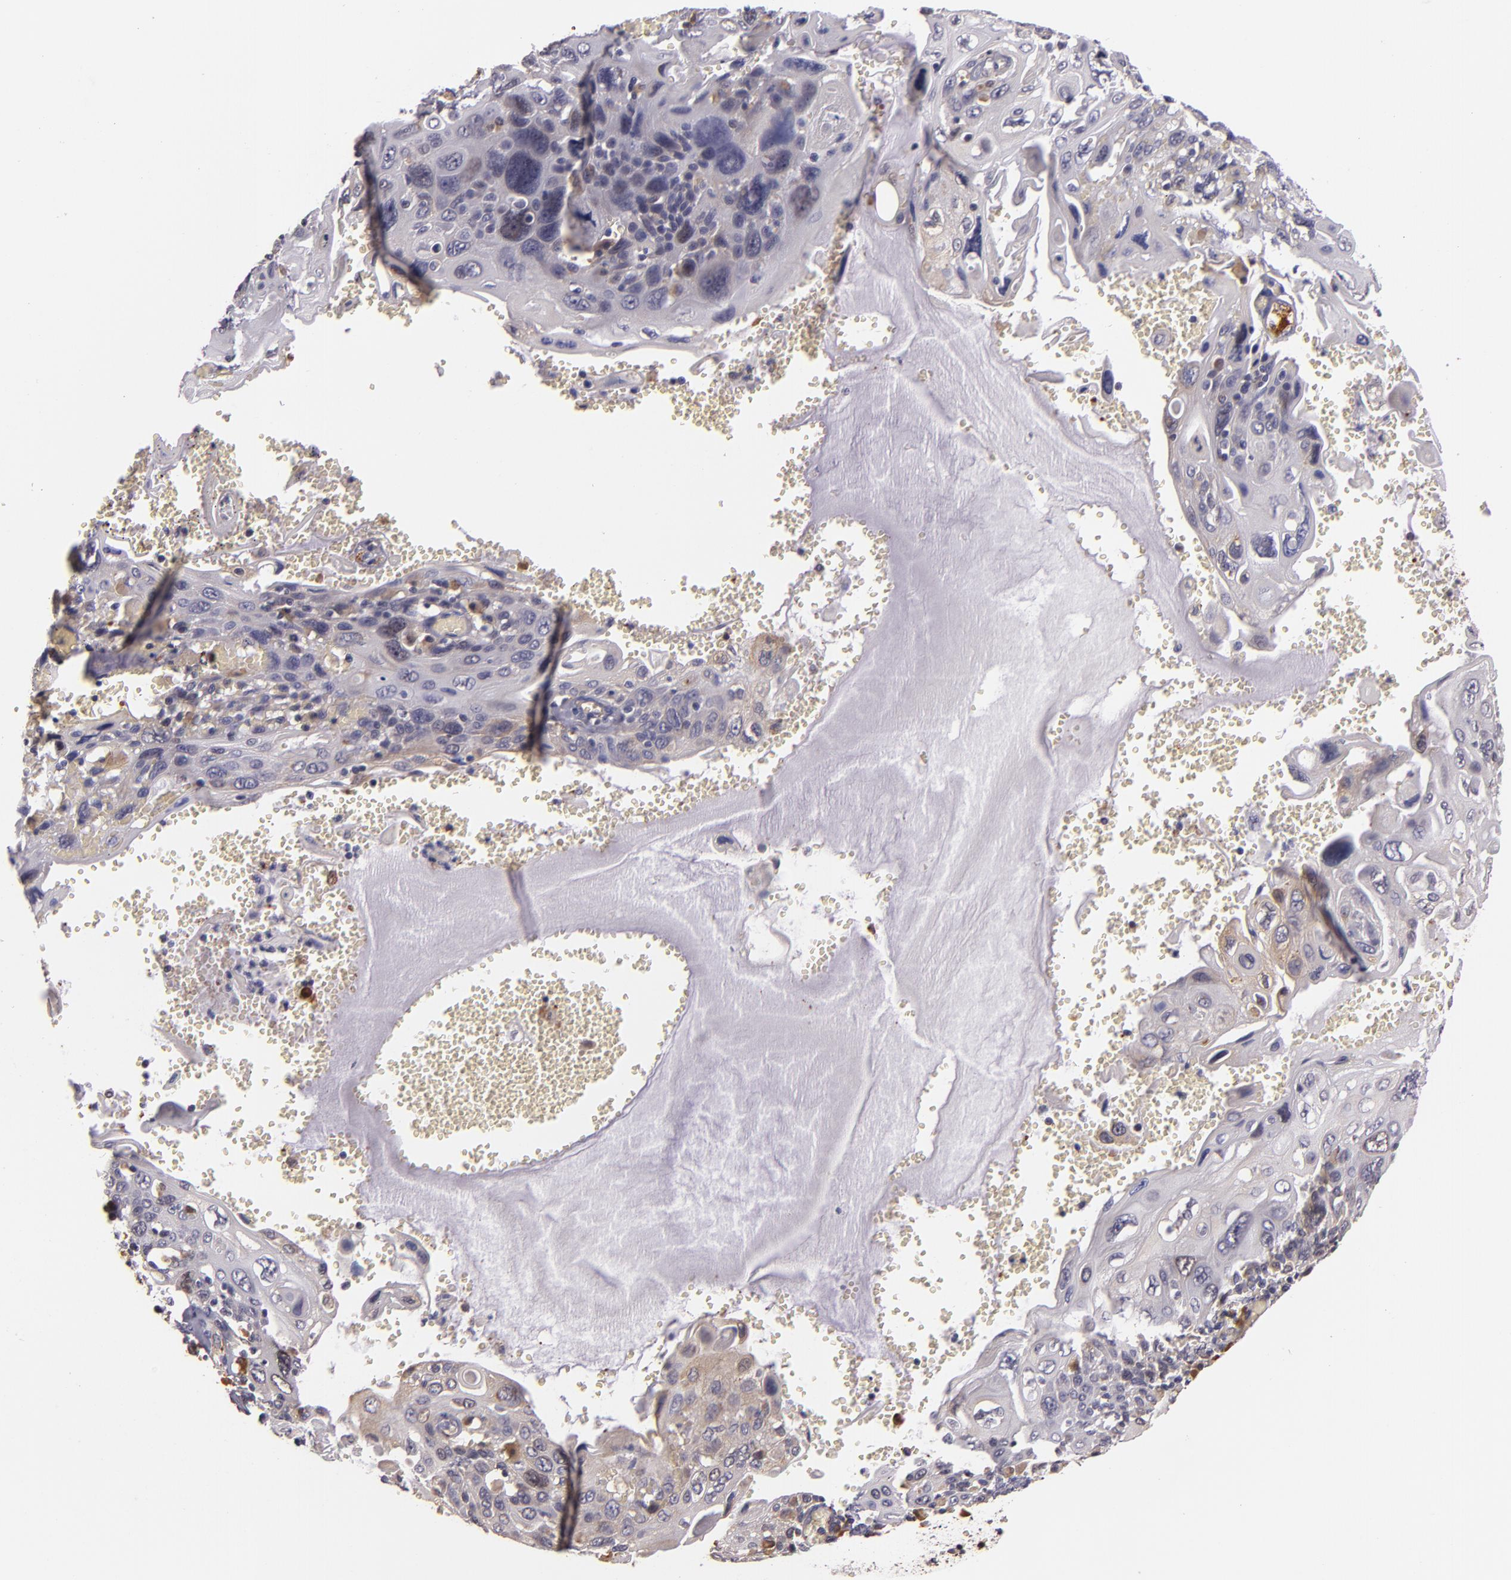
{"staining": {"intensity": "negative", "quantity": "none", "location": "none"}, "tissue": "cervical cancer", "cell_type": "Tumor cells", "image_type": "cancer", "snomed": [{"axis": "morphology", "description": "Squamous cell carcinoma, NOS"}, {"axis": "topography", "description": "Cervix"}], "caption": "An image of cervical cancer (squamous cell carcinoma) stained for a protein reveals no brown staining in tumor cells. (Immunohistochemistry (ihc), brightfield microscopy, high magnification).", "gene": "SYTL4", "patient": {"sex": "female", "age": 54}}